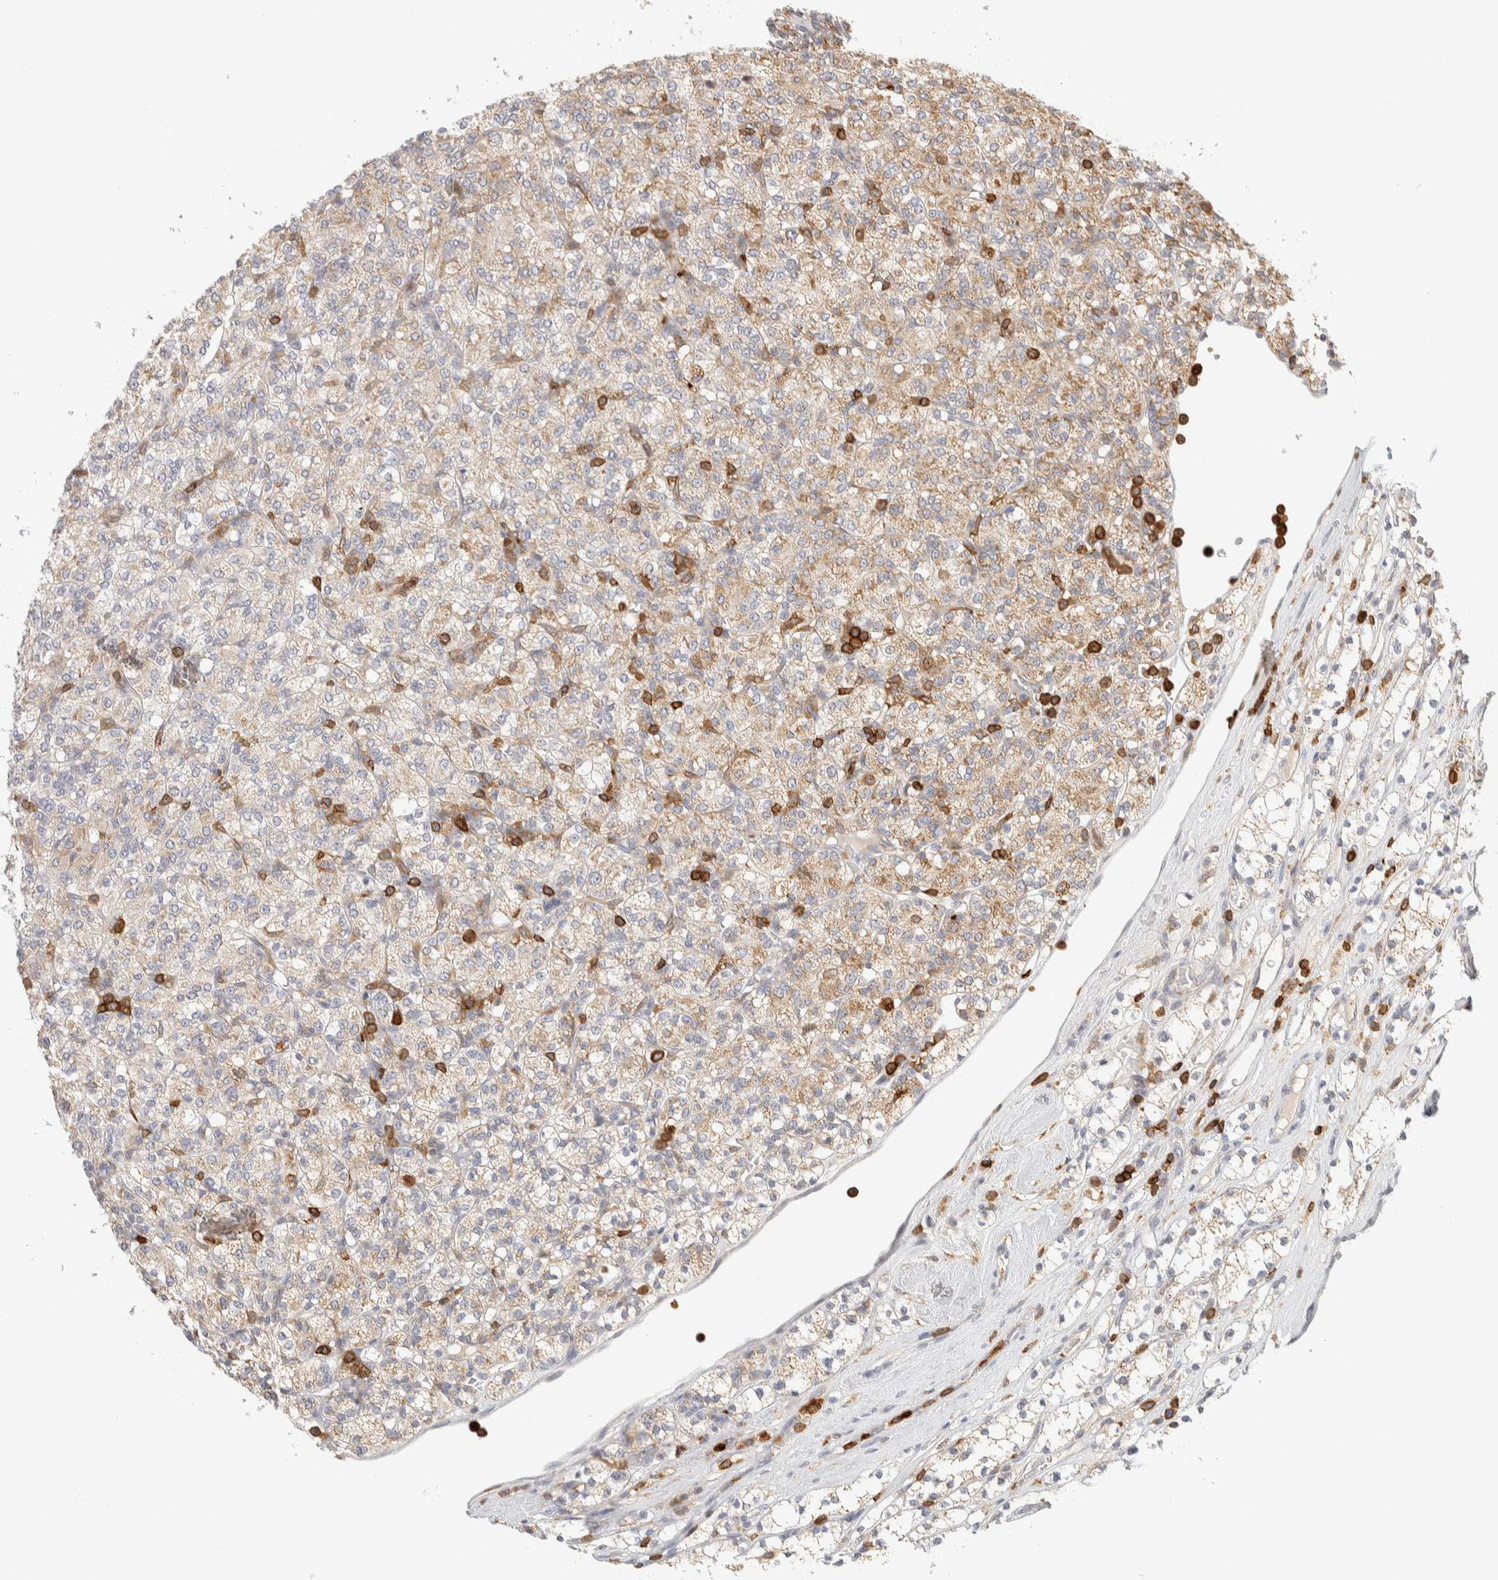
{"staining": {"intensity": "weak", "quantity": "25%-75%", "location": "cytoplasmic/membranous"}, "tissue": "renal cancer", "cell_type": "Tumor cells", "image_type": "cancer", "snomed": [{"axis": "morphology", "description": "Adenocarcinoma, NOS"}, {"axis": "topography", "description": "Kidney"}], "caption": "Renal cancer (adenocarcinoma) stained with immunohistochemistry (IHC) exhibits weak cytoplasmic/membranous staining in approximately 25%-75% of tumor cells.", "gene": "RUNDC1", "patient": {"sex": "male", "age": 77}}